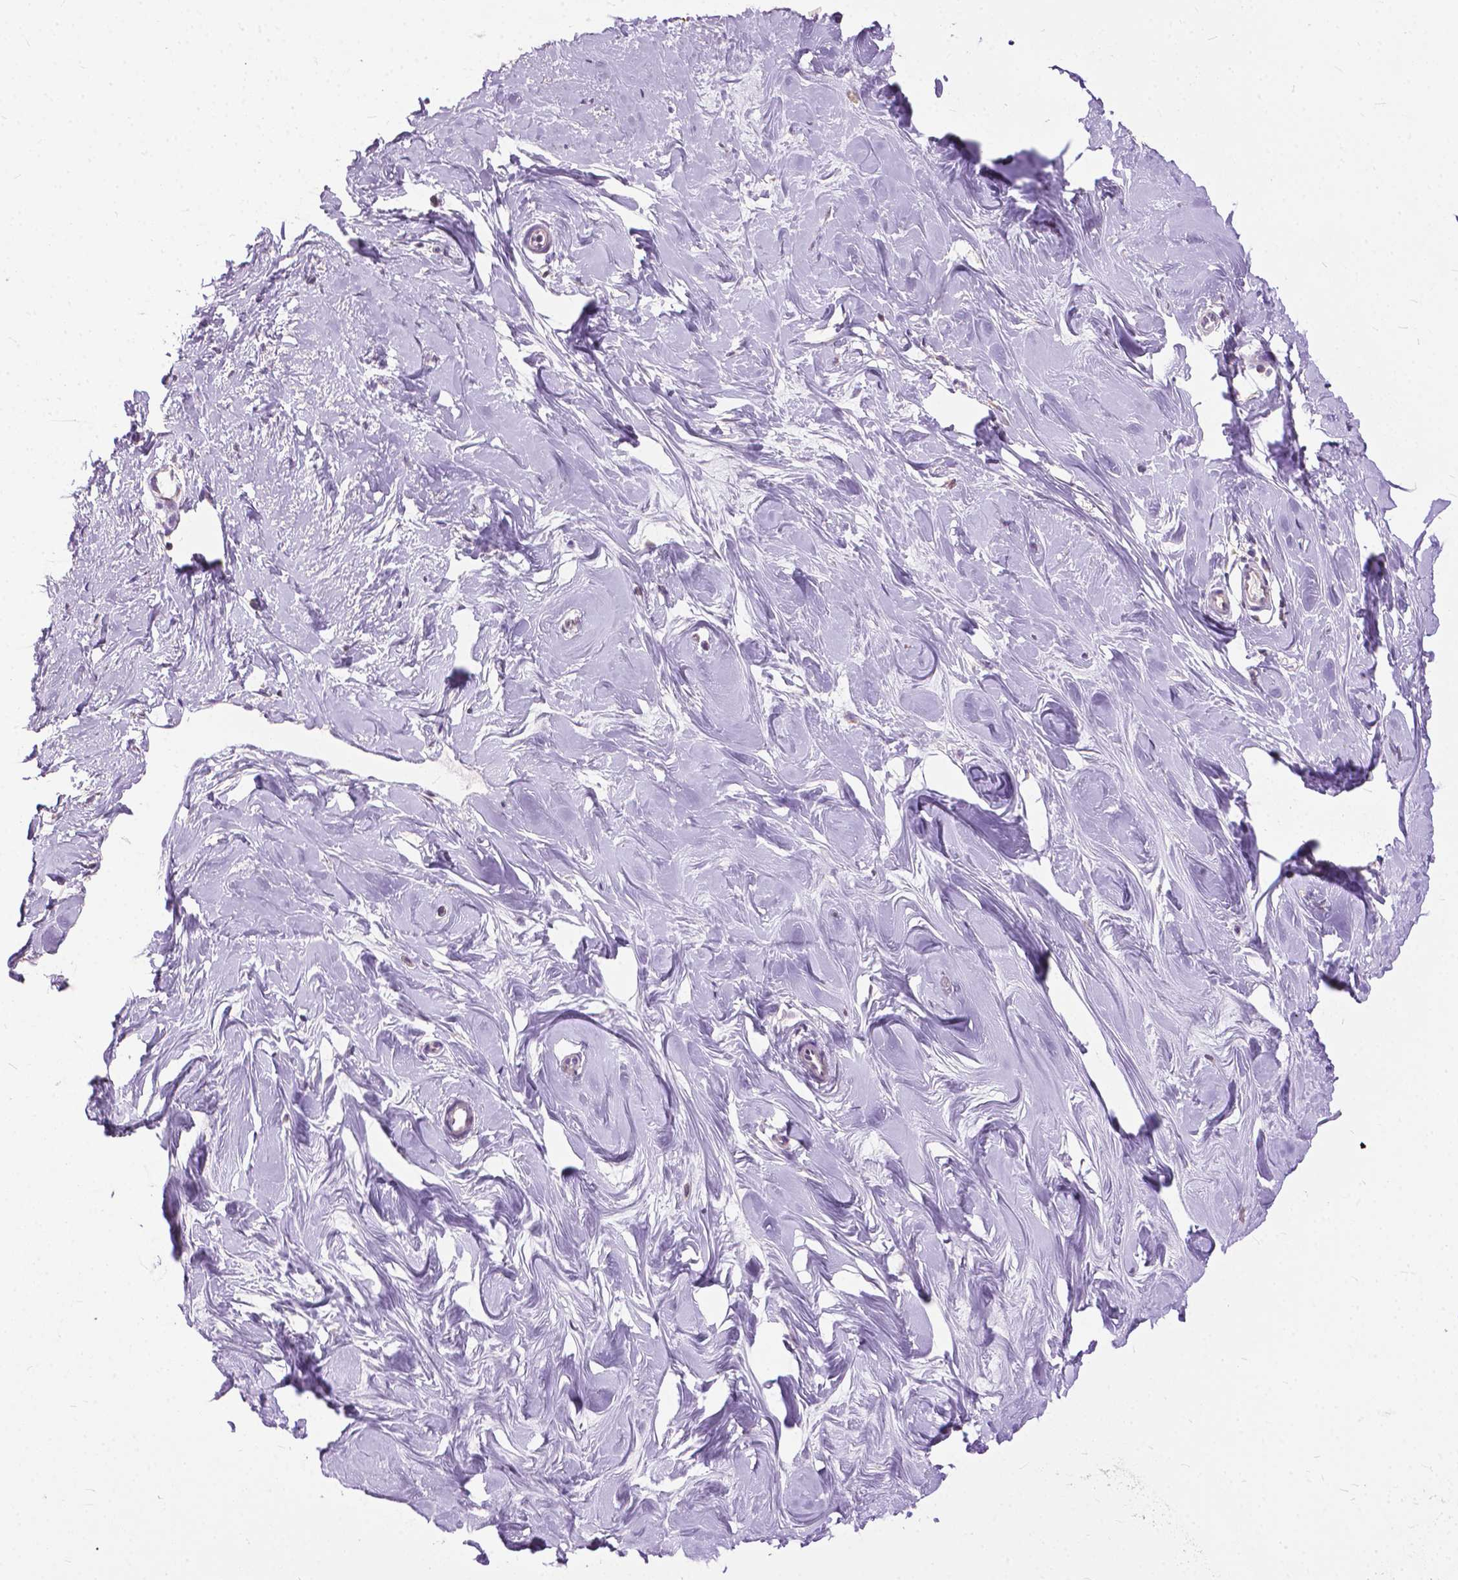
{"staining": {"intensity": "weak", "quantity": "<25%", "location": "cytoplasmic/membranous"}, "tissue": "breast", "cell_type": "Adipocytes", "image_type": "normal", "snomed": [{"axis": "morphology", "description": "Normal tissue, NOS"}, {"axis": "topography", "description": "Breast"}], "caption": "Adipocytes show no significant positivity in unremarkable breast. (DAB (3,3'-diaminobenzidine) immunohistochemistry (IHC) visualized using brightfield microscopy, high magnification).", "gene": "TTC9B", "patient": {"sex": "female", "age": 27}}